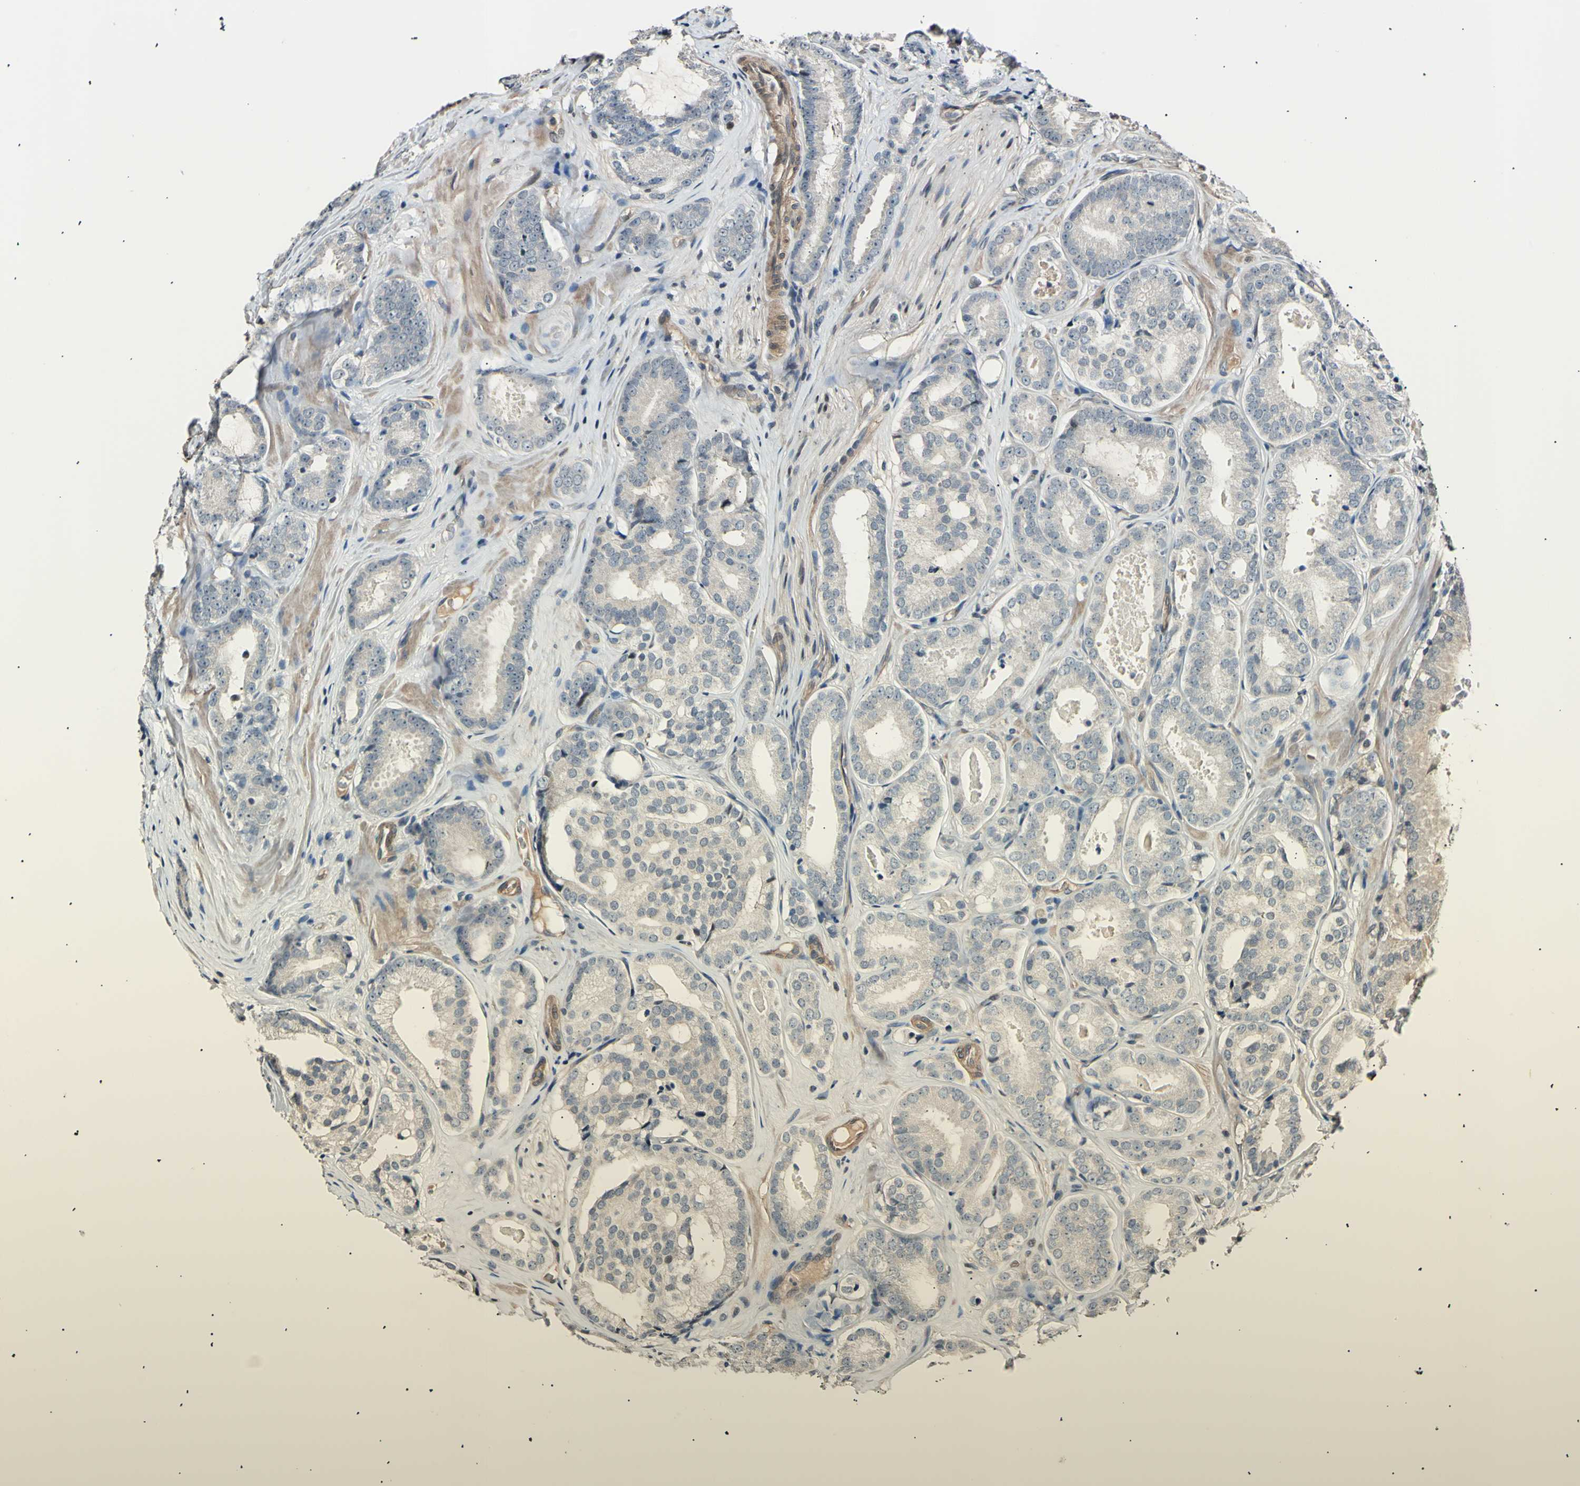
{"staining": {"intensity": "negative", "quantity": "none", "location": "none"}, "tissue": "prostate cancer", "cell_type": "Tumor cells", "image_type": "cancer", "snomed": [{"axis": "morphology", "description": "Adenocarcinoma, High grade"}, {"axis": "topography", "description": "Prostate"}], "caption": "Immunohistochemical staining of adenocarcinoma (high-grade) (prostate) demonstrates no significant positivity in tumor cells.", "gene": "AK1", "patient": {"sex": "male", "age": 64}}